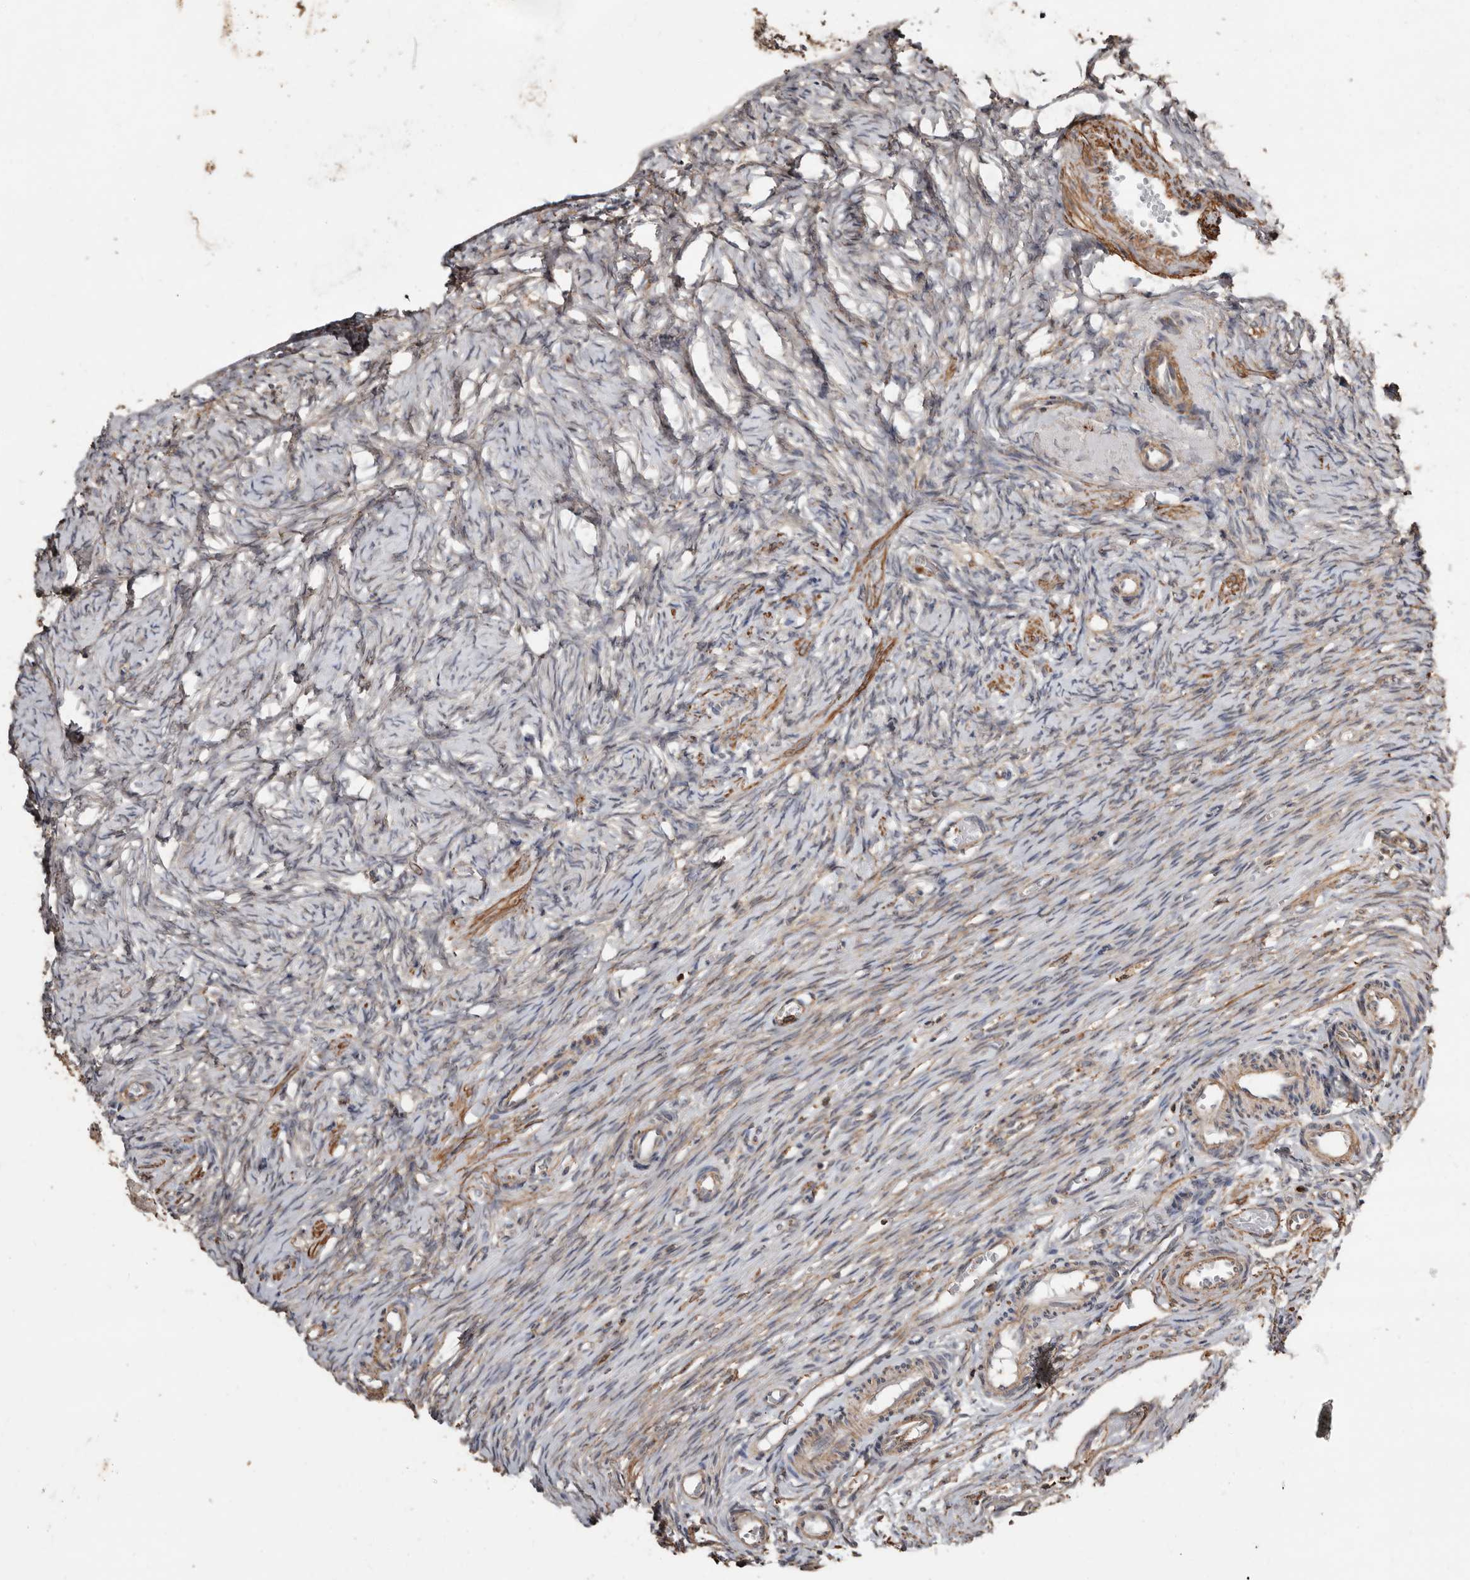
{"staining": {"intensity": "weak", "quantity": "25%-75%", "location": "cytoplasmic/membranous"}, "tissue": "ovary", "cell_type": "Follicle cells", "image_type": "normal", "snomed": [{"axis": "morphology", "description": "Adenocarcinoma, NOS"}, {"axis": "topography", "description": "Endometrium"}], "caption": "DAB immunohistochemical staining of unremarkable ovary shows weak cytoplasmic/membranous protein staining in about 25%-75% of follicle cells.", "gene": "GSK3A", "patient": {"sex": "female", "age": 32}}